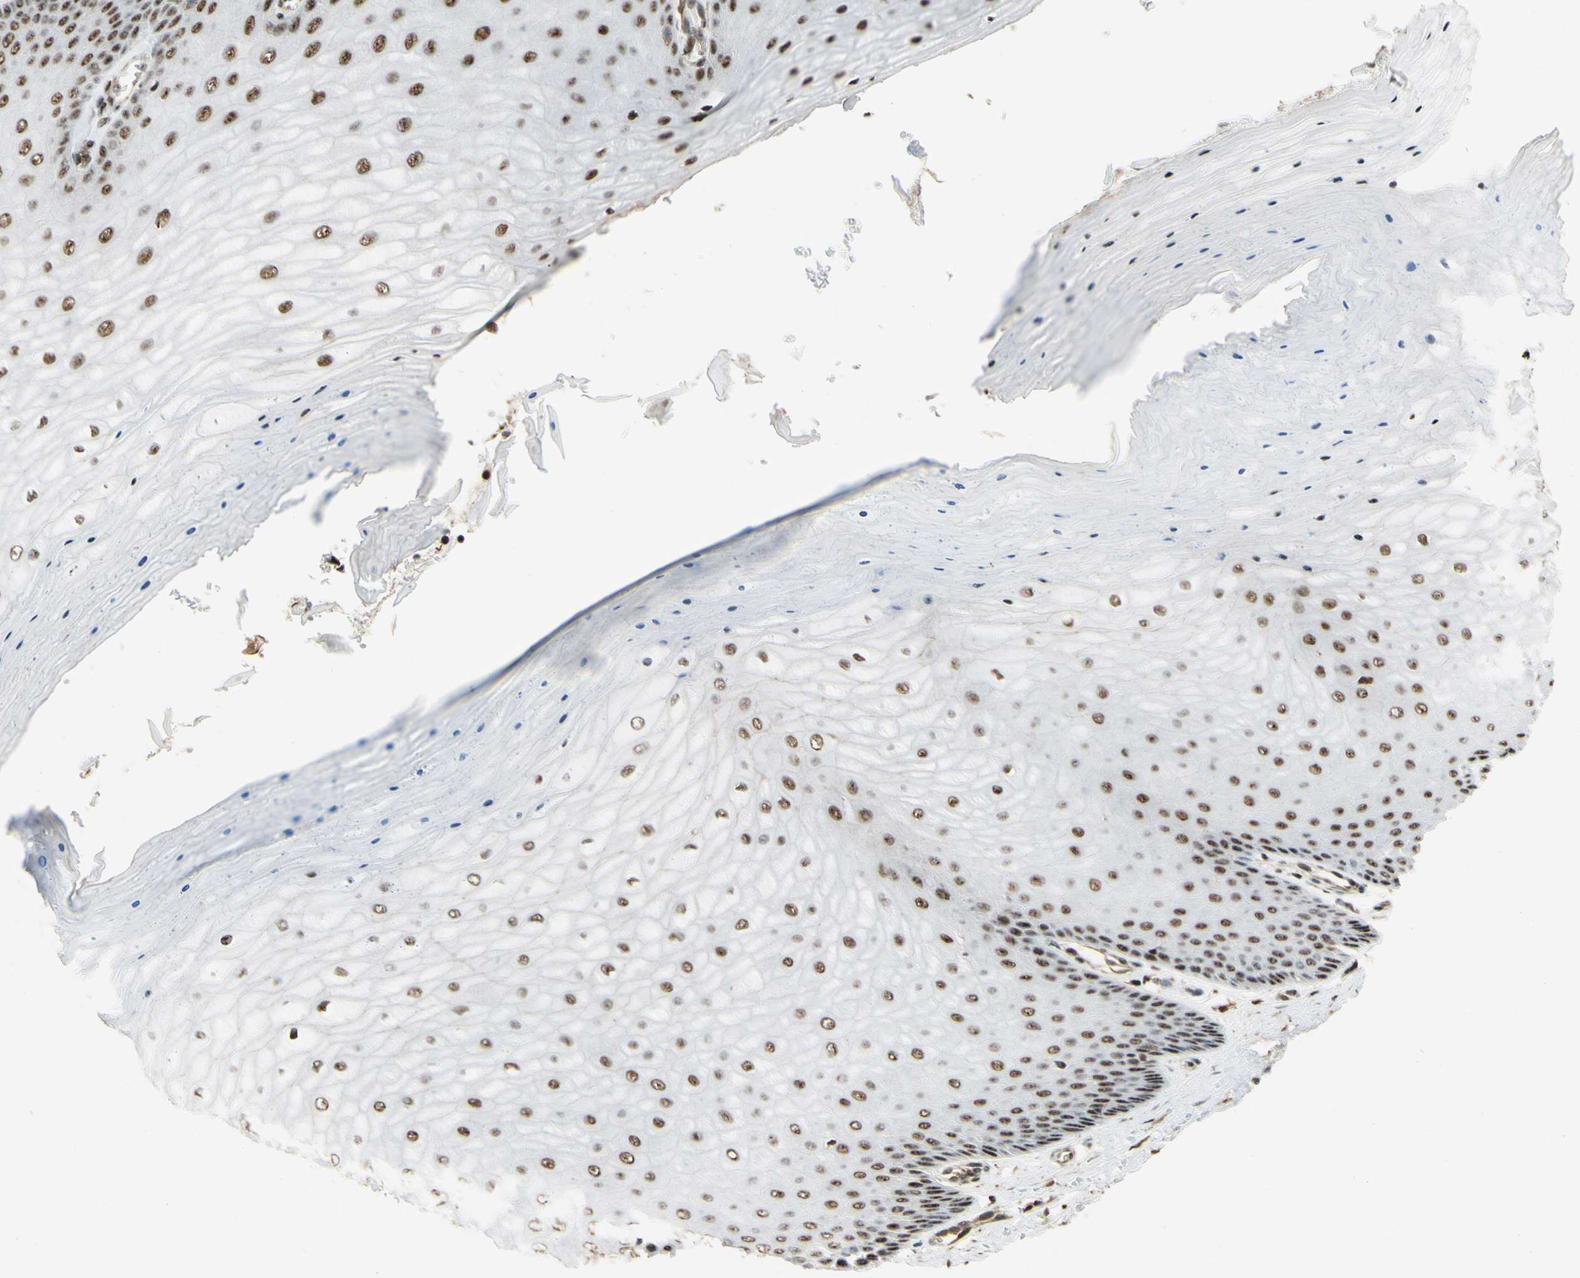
{"staining": {"intensity": "strong", "quantity": ">75%", "location": "nuclear"}, "tissue": "cervix", "cell_type": "Squamous epithelial cells", "image_type": "normal", "snomed": [{"axis": "morphology", "description": "Normal tissue, NOS"}, {"axis": "topography", "description": "Cervix"}], "caption": "A high-resolution micrograph shows IHC staining of benign cervix, which shows strong nuclear staining in approximately >75% of squamous epithelial cells.", "gene": "SAP18", "patient": {"sex": "female", "age": 55}}